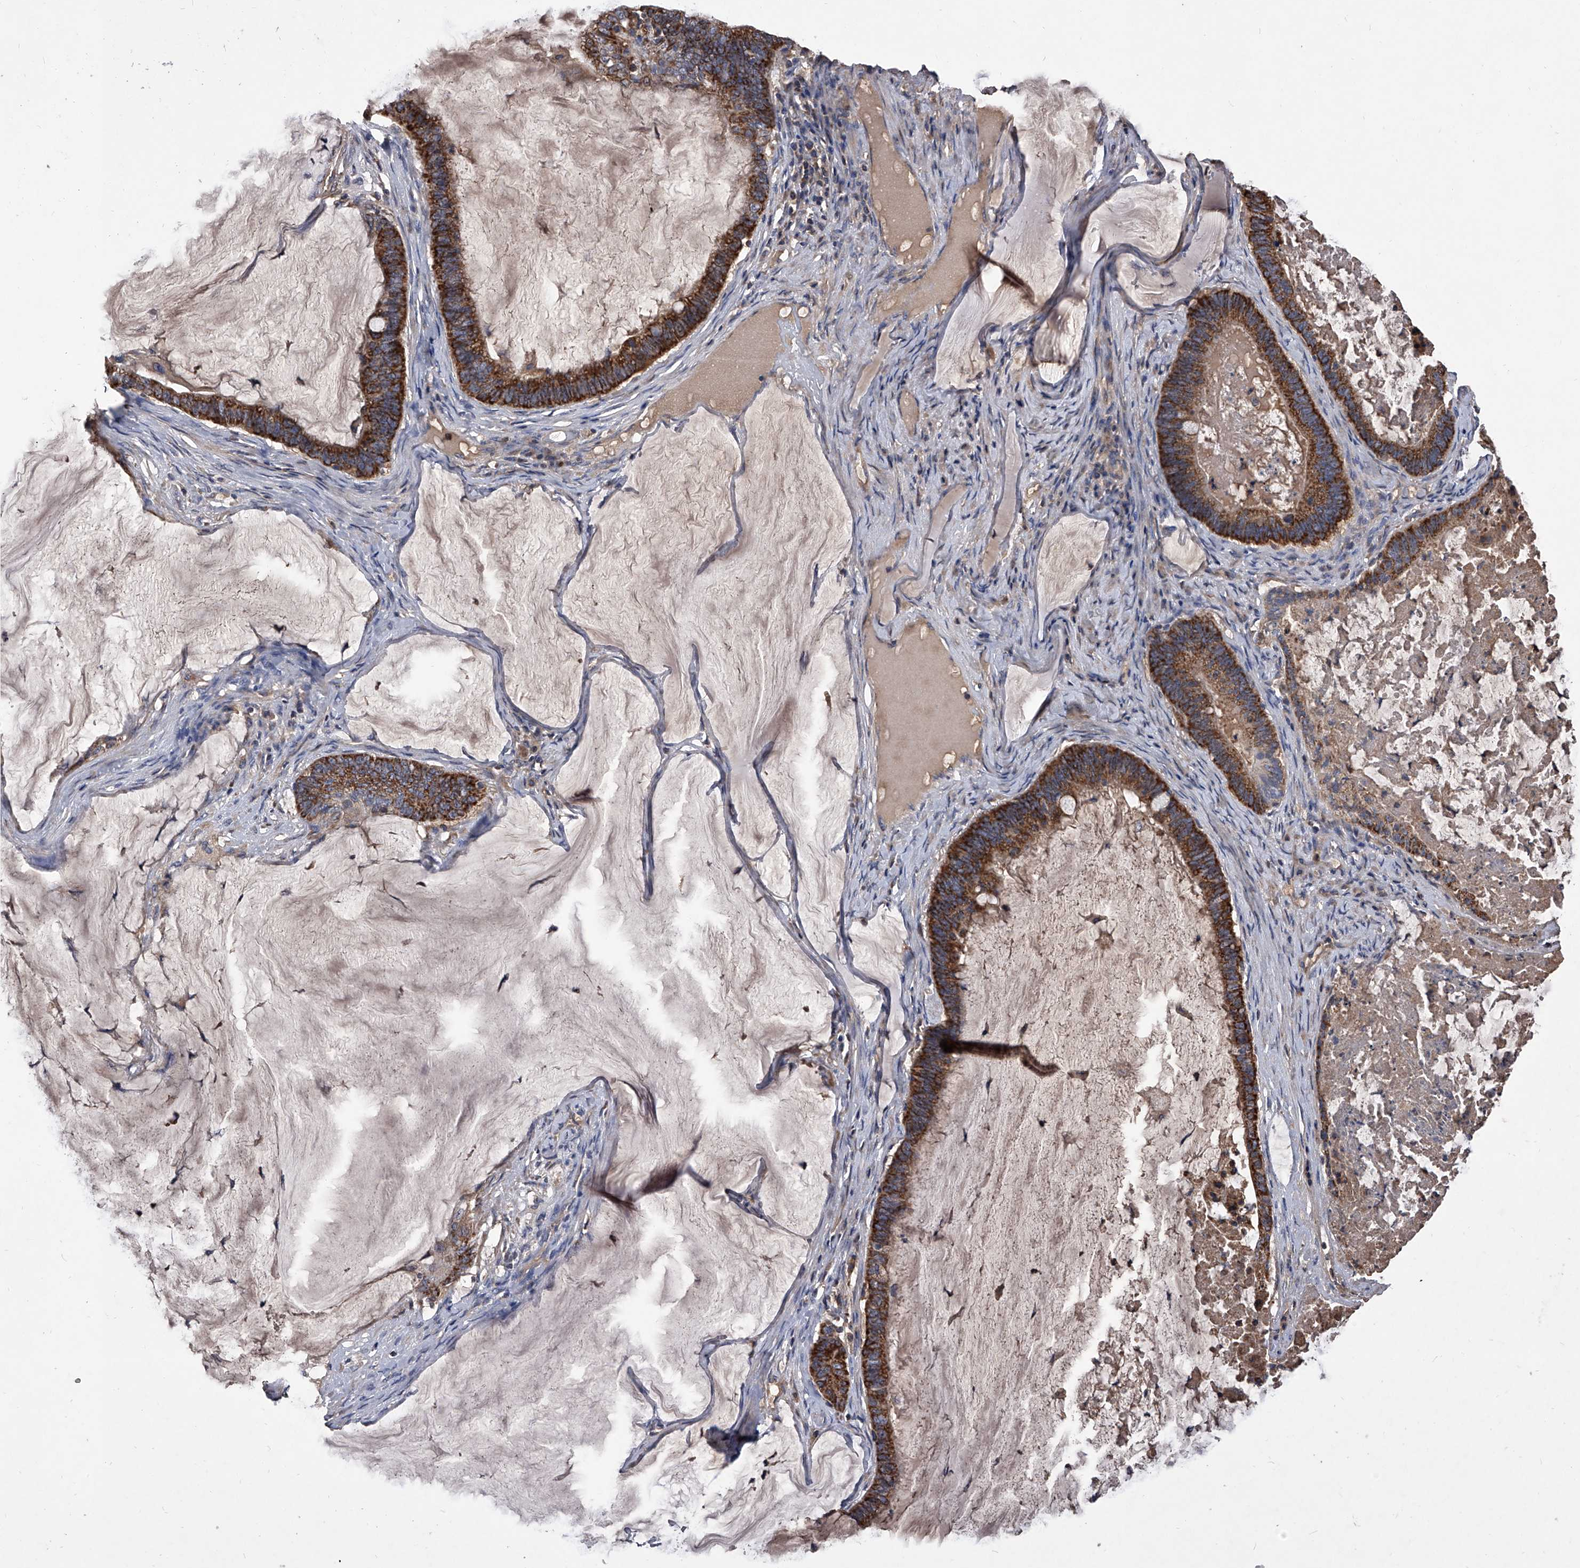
{"staining": {"intensity": "strong", "quantity": ">75%", "location": "cytoplasmic/membranous"}, "tissue": "ovarian cancer", "cell_type": "Tumor cells", "image_type": "cancer", "snomed": [{"axis": "morphology", "description": "Cystadenocarcinoma, mucinous, NOS"}, {"axis": "topography", "description": "Ovary"}], "caption": "DAB immunohistochemical staining of human ovarian cancer shows strong cytoplasmic/membranous protein staining in approximately >75% of tumor cells. The protein is stained brown, and the nuclei are stained in blue (DAB (3,3'-diaminobenzidine) IHC with brightfield microscopy, high magnification).", "gene": "NRP1", "patient": {"sex": "female", "age": 61}}